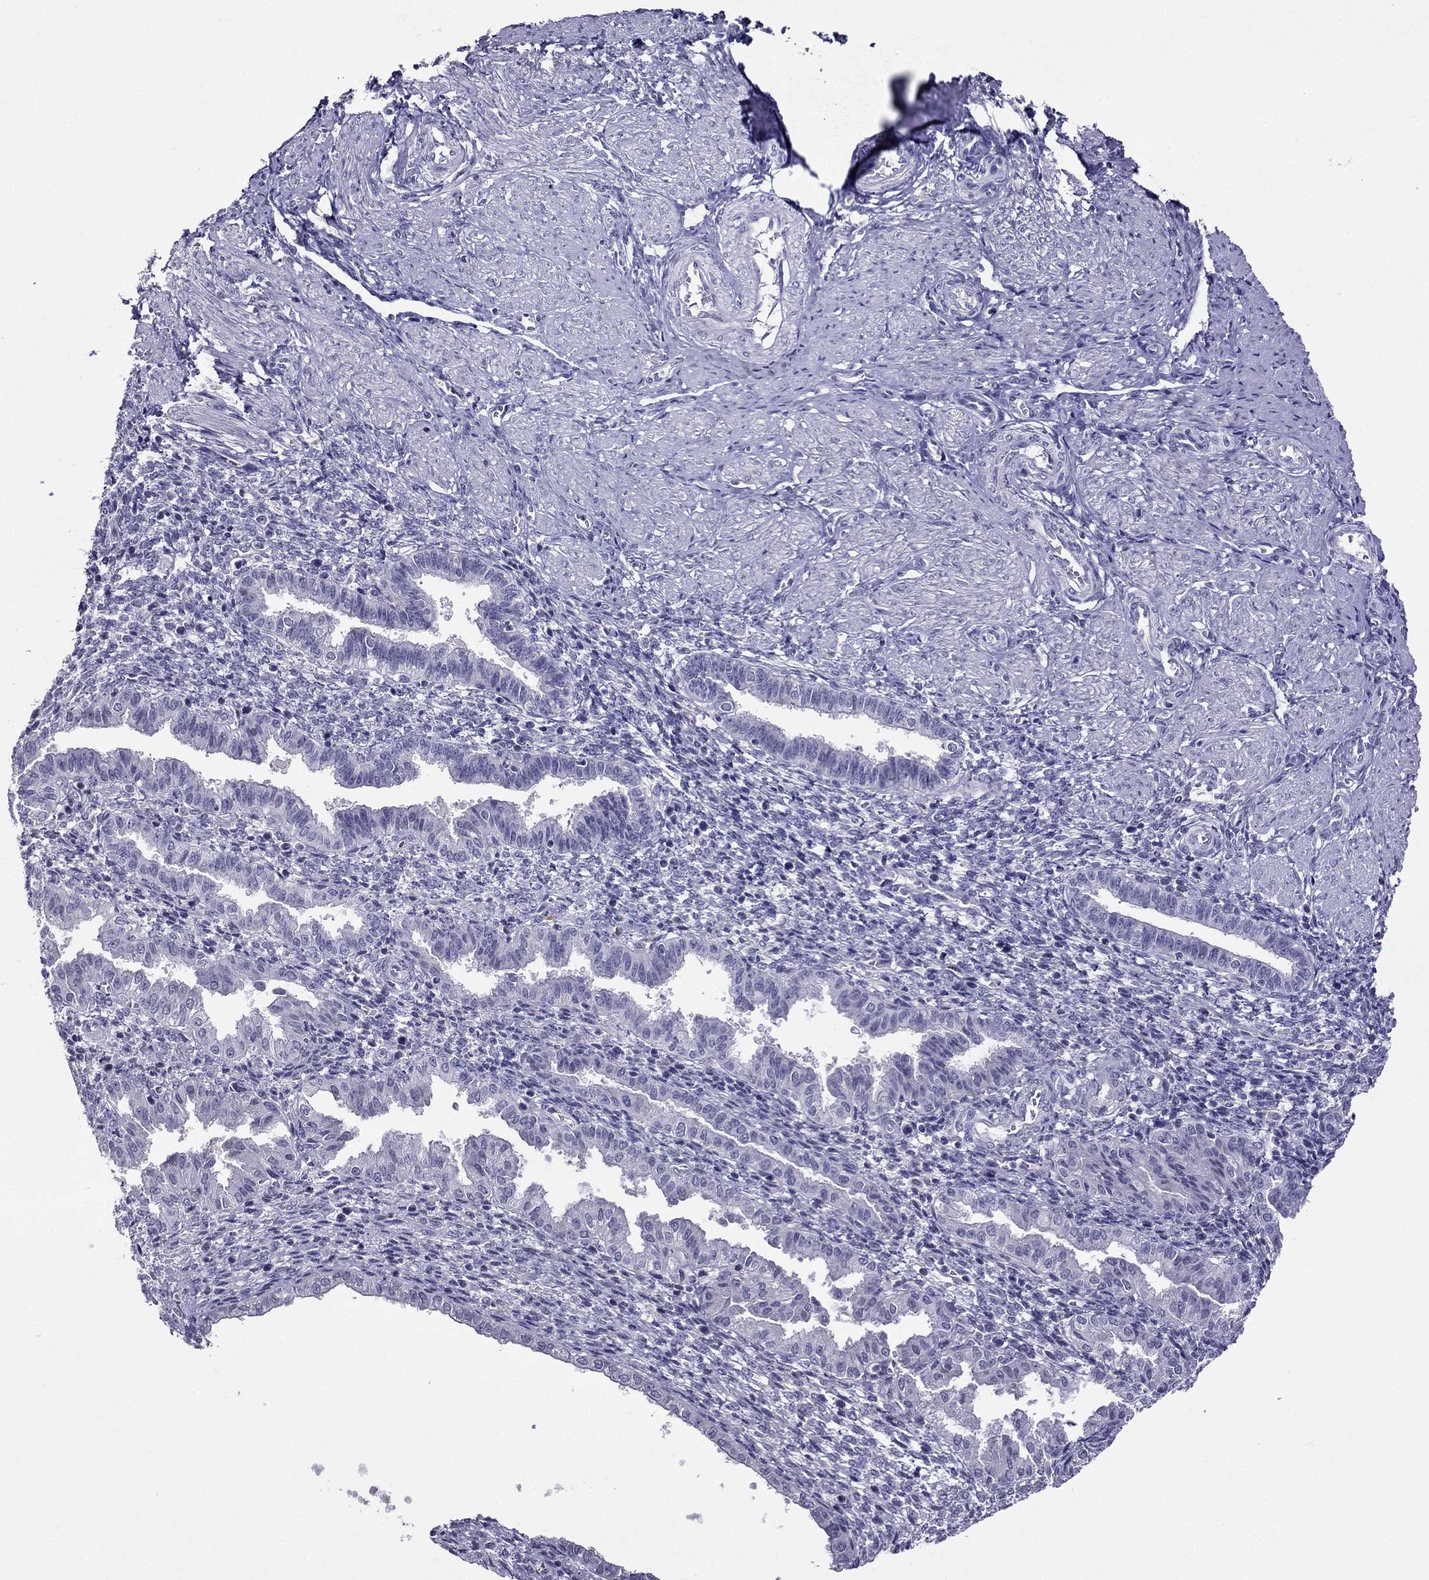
{"staining": {"intensity": "negative", "quantity": "none", "location": "none"}, "tissue": "endometrium", "cell_type": "Cells in endometrial stroma", "image_type": "normal", "snomed": [{"axis": "morphology", "description": "Normal tissue, NOS"}, {"axis": "topography", "description": "Endometrium"}], "caption": "Immunohistochemistry (IHC) of normal endometrium demonstrates no staining in cells in endometrial stroma. The staining was performed using DAB (3,3'-diaminobenzidine) to visualize the protein expression in brown, while the nuclei were stained in blue with hematoxylin (Magnification: 20x).", "gene": "SPTBN4", "patient": {"sex": "female", "age": 37}}